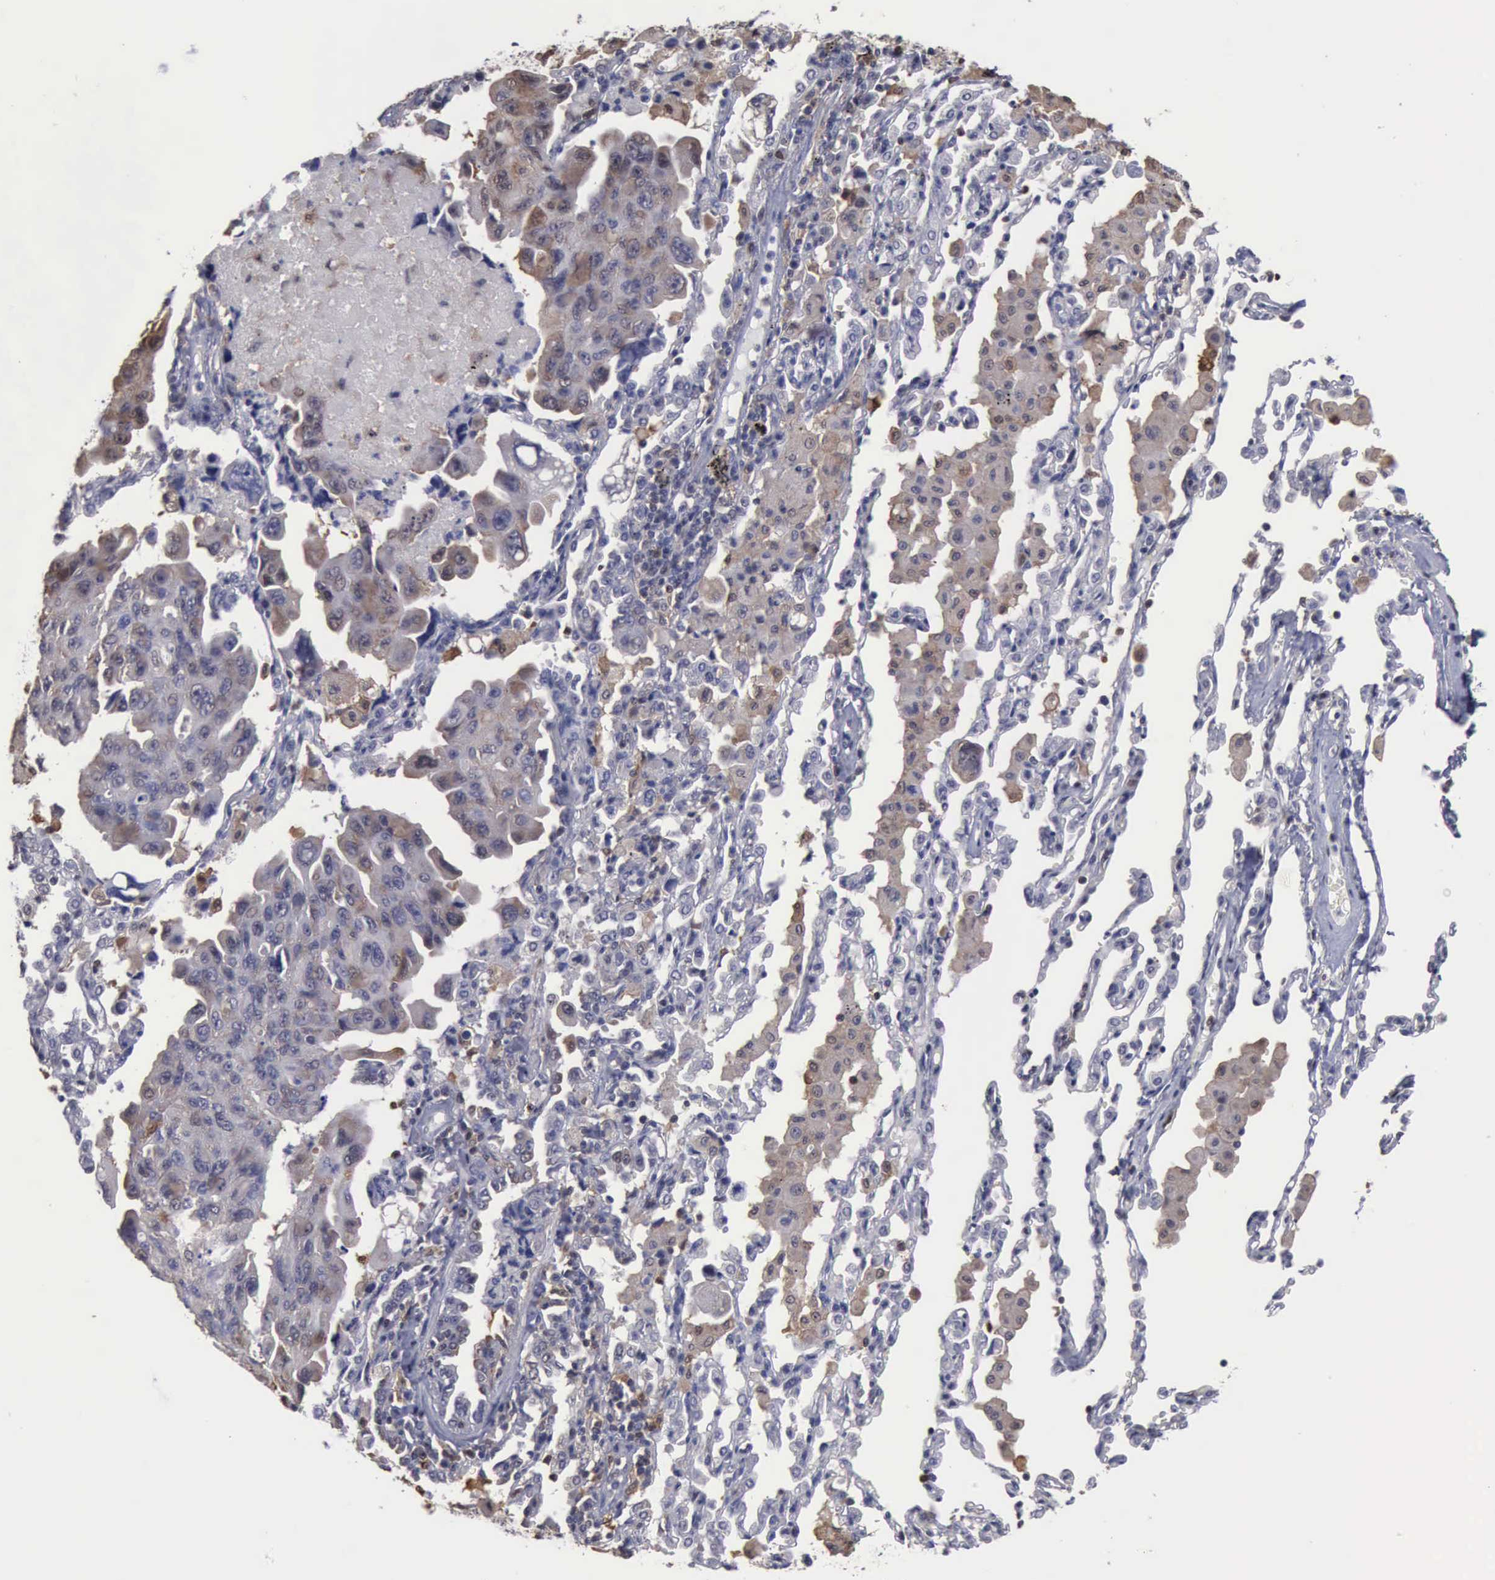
{"staining": {"intensity": "weak", "quantity": "<25%", "location": "cytoplasmic/membranous"}, "tissue": "lung cancer", "cell_type": "Tumor cells", "image_type": "cancer", "snomed": [{"axis": "morphology", "description": "Adenocarcinoma, NOS"}, {"axis": "topography", "description": "Lung"}], "caption": "Immunohistochemical staining of human adenocarcinoma (lung) shows no significant positivity in tumor cells.", "gene": "STAT1", "patient": {"sex": "male", "age": 64}}